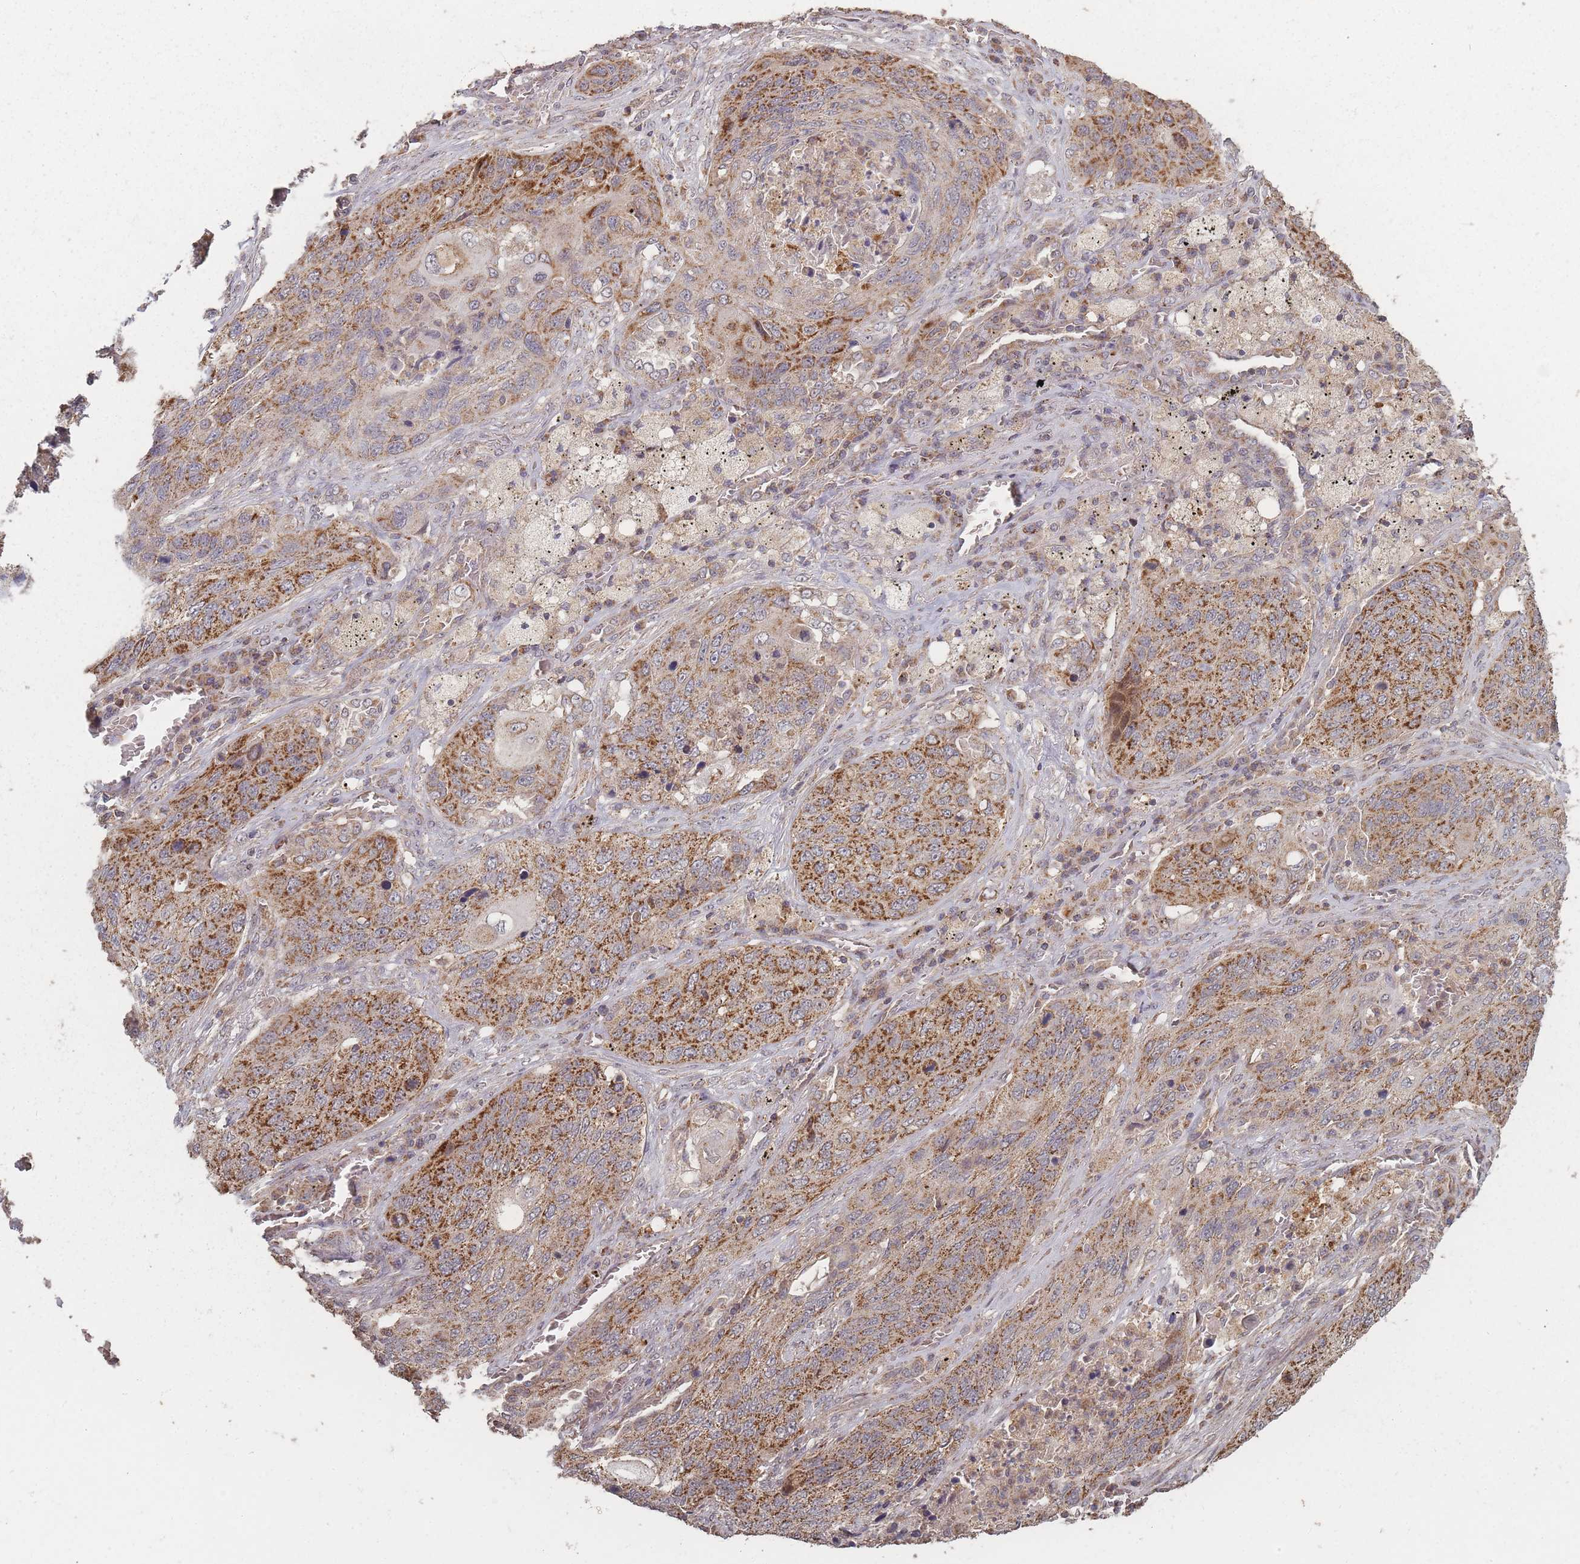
{"staining": {"intensity": "strong", "quantity": "25%-75%", "location": "cytoplasmic/membranous"}, "tissue": "lung cancer", "cell_type": "Tumor cells", "image_type": "cancer", "snomed": [{"axis": "morphology", "description": "Squamous cell carcinoma, NOS"}, {"axis": "topography", "description": "Lung"}], "caption": "Tumor cells reveal strong cytoplasmic/membranous positivity in approximately 25%-75% of cells in squamous cell carcinoma (lung).", "gene": "LYRM7", "patient": {"sex": "female", "age": 63}}